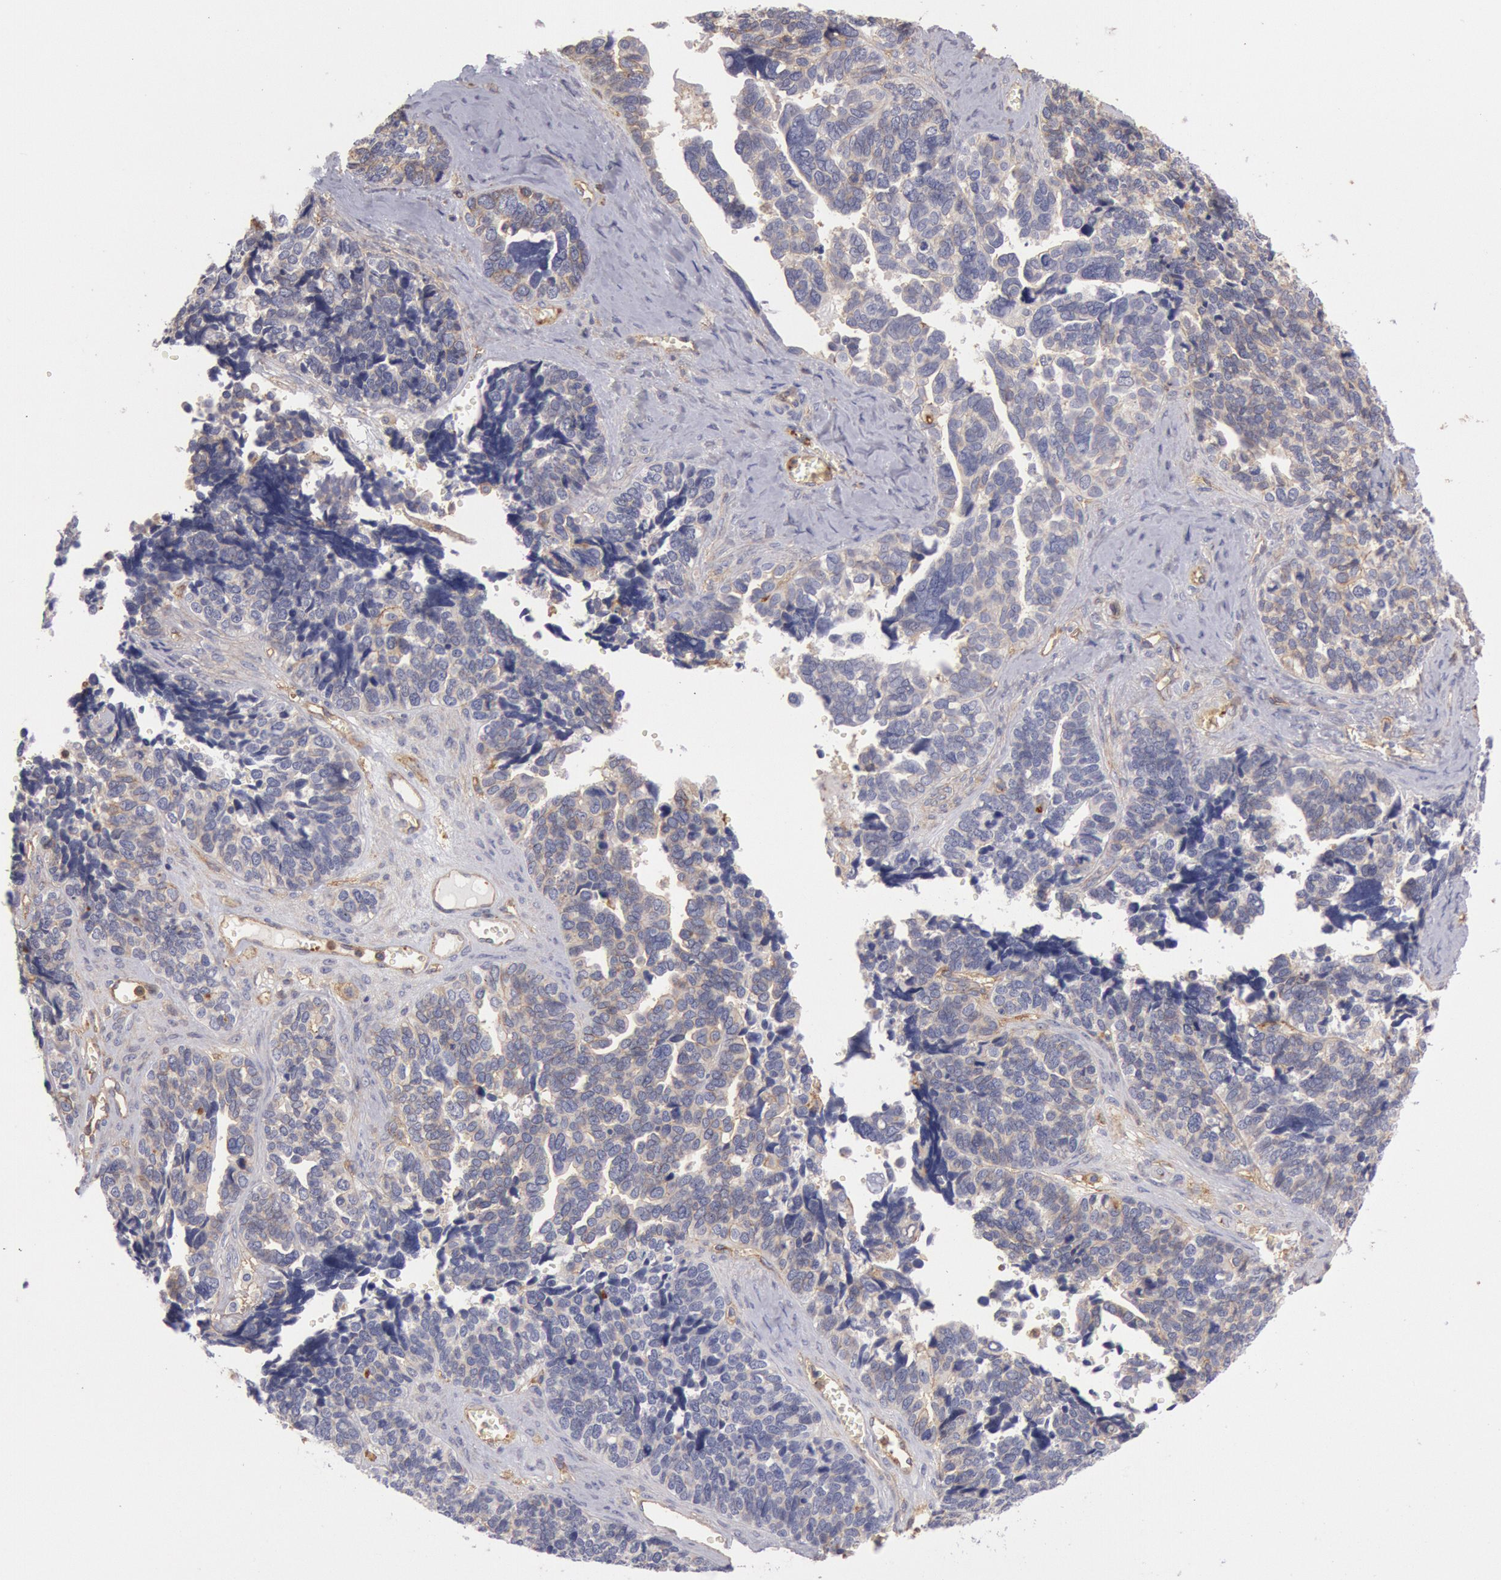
{"staining": {"intensity": "weak", "quantity": "25%-75%", "location": "cytoplasmic/membranous"}, "tissue": "ovarian cancer", "cell_type": "Tumor cells", "image_type": "cancer", "snomed": [{"axis": "morphology", "description": "Cystadenocarcinoma, serous, NOS"}, {"axis": "topography", "description": "Ovary"}], "caption": "Protein expression analysis of ovarian cancer reveals weak cytoplasmic/membranous staining in approximately 25%-75% of tumor cells.", "gene": "SNAP23", "patient": {"sex": "female", "age": 77}}